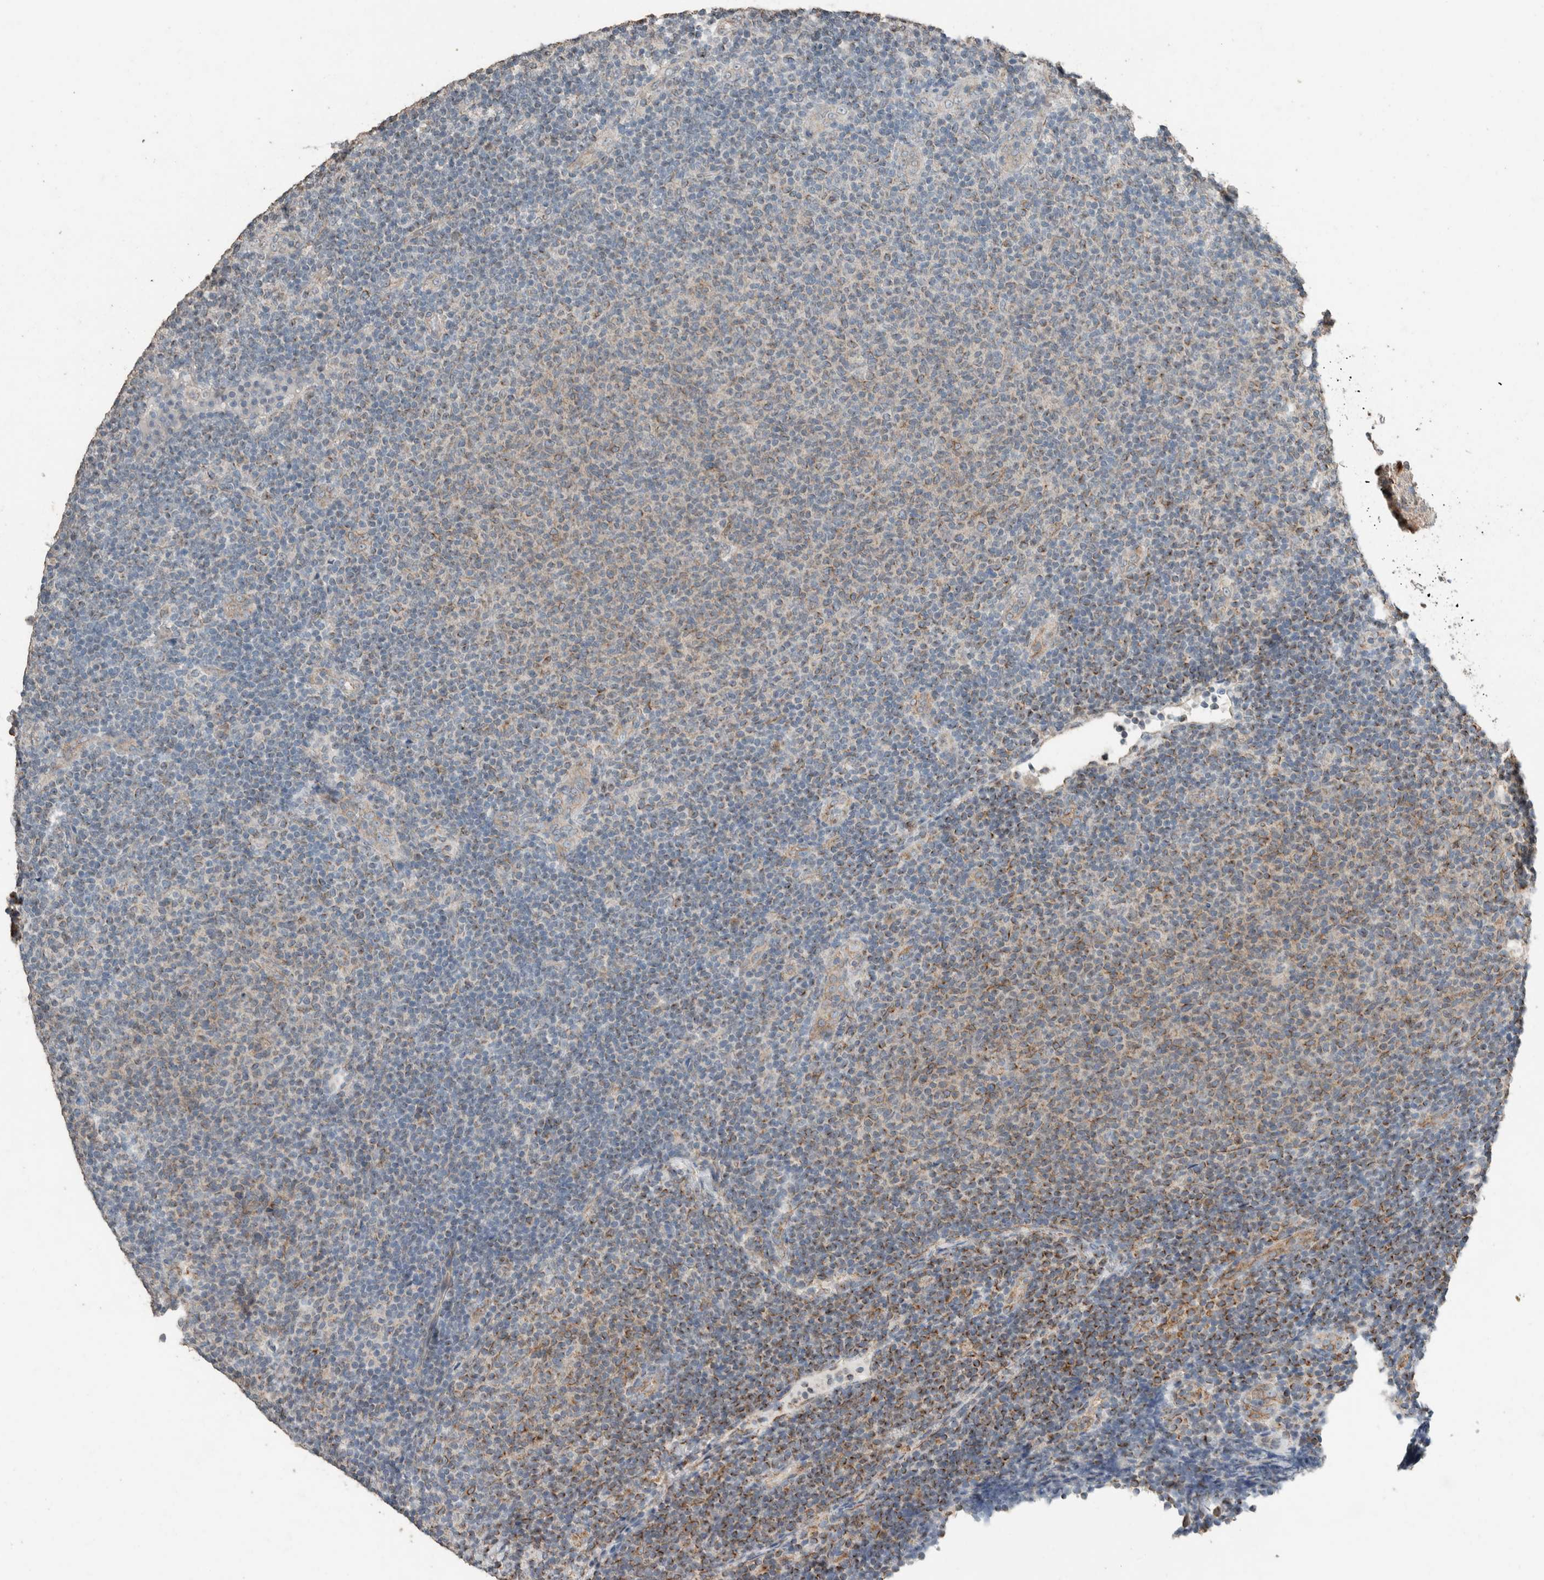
{"staining": {"intensity": "moderate", "quantity": "25%-75%", "location": "cytoplasmic/membranous"}, "tissue": "lymphoma", "cell_type": "Tumor cells", "image_type": "cancer", "snomed": [{"axis": "morphology", "description": "Malignant lymphoma, non-Hodgkin's type, Low grade"}, {"axis": "topography", "description": "Lymph node"}], "caption": "IHC micrograph of lymphoma stained for a protein (brown), which demonstrates medium levels of moderate cytoplasmic/membranous expression in about 25%-75% of tumor cells.", "gene": "ACVR2B", "patient": {"sex": "male", "age": 66}}